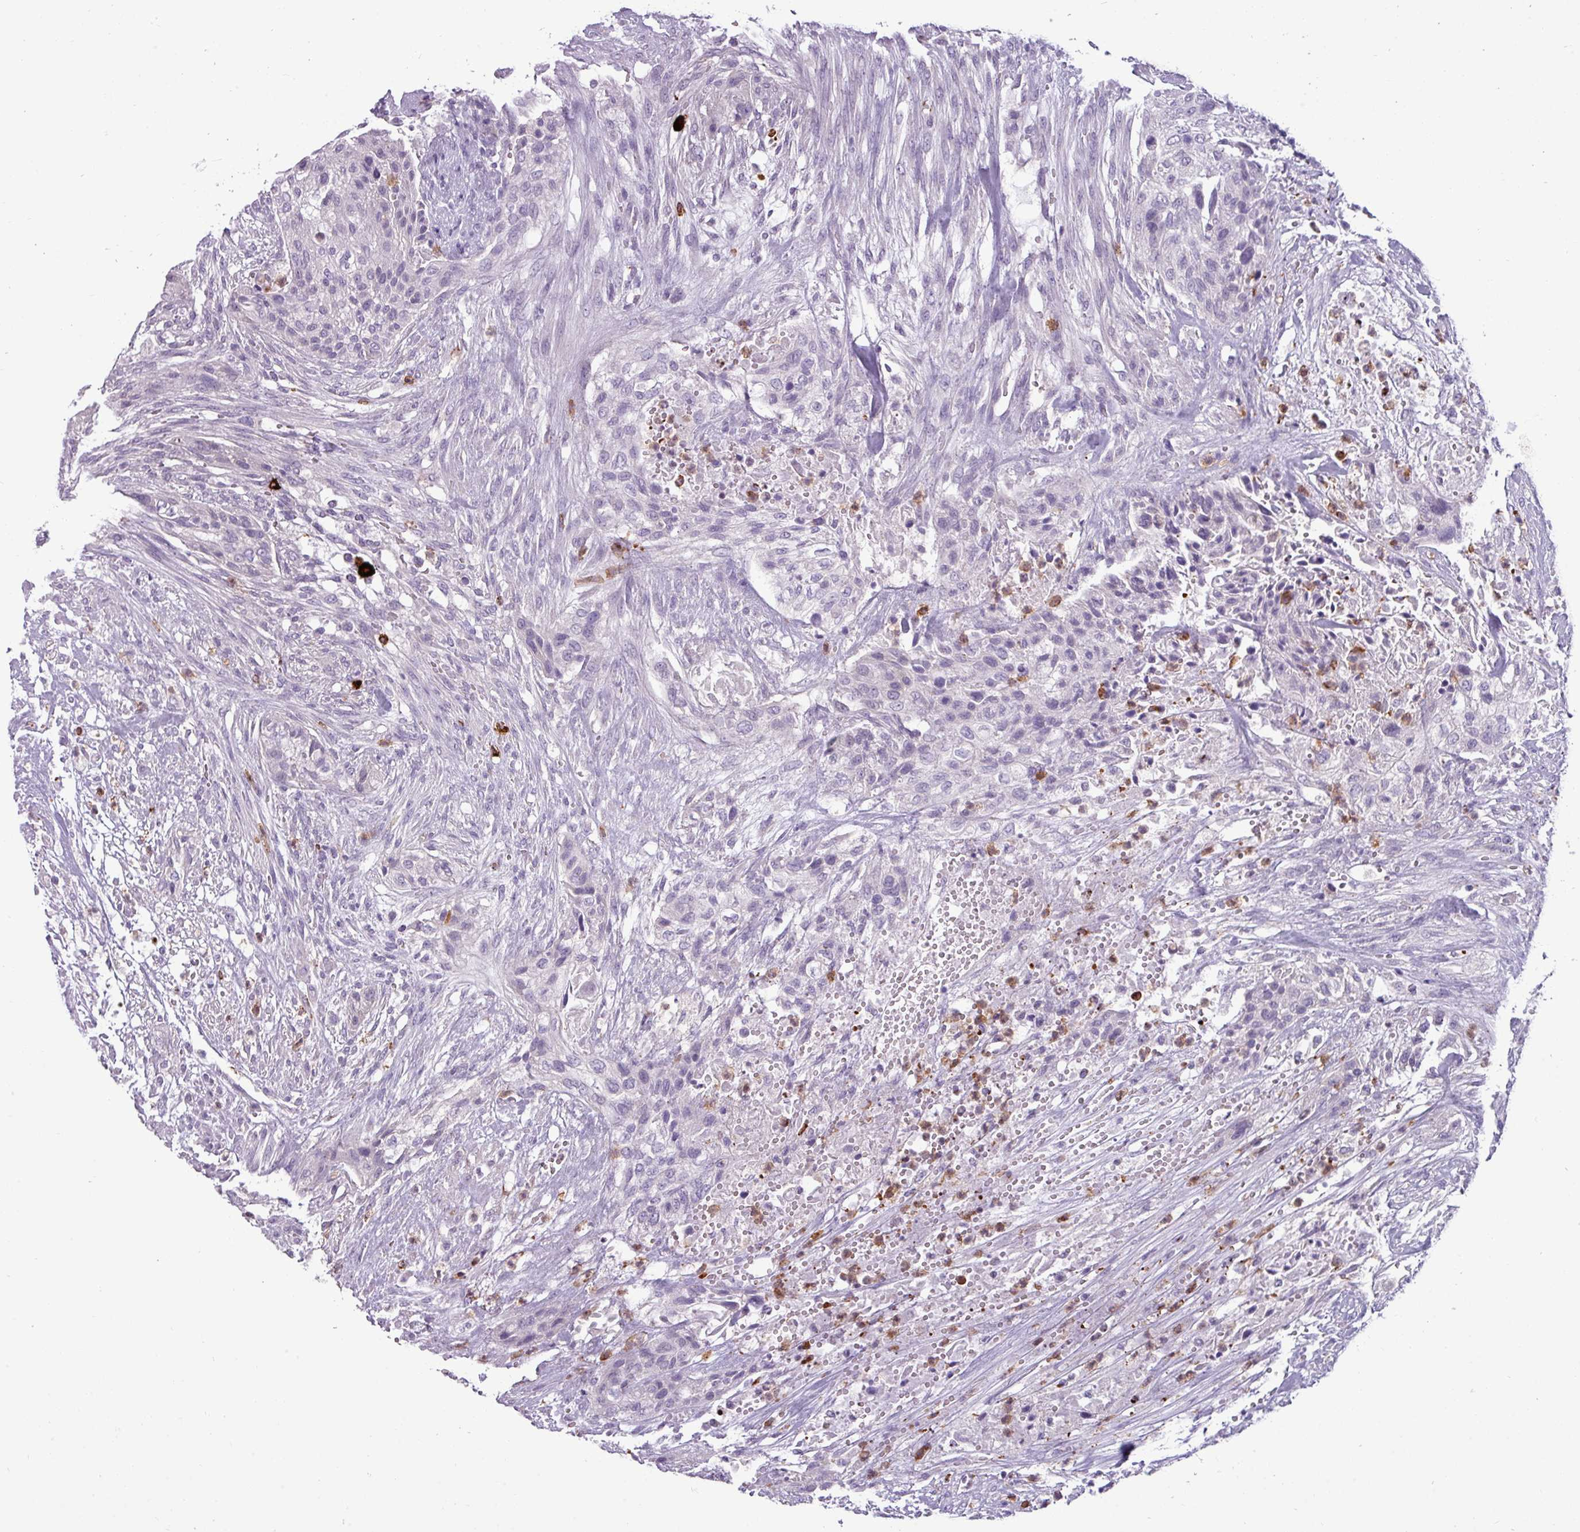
{"staining": {"intensity": "negative", "quantity": "none", "location": "none"}, "tissue": "urothelial cancer", "cell_type": "Tumor cells", "image_type": "cancer", "snomed": [{"axis": "morphology", "description": "Urothelial carcinoma, High grade"}, {"axis": "topography", "description": "Urinary bladder"}], "caption": "A photomicrograph of human urothelial carcinoma (high-grade) is negative for staining in tumor cells. The staining was performed using DAB to visualize the protein expression in brown, while the nuclei were stained in blue with hematoxylin (Magnification: 20x).", "gene": "TRIM39", "patient": {"sex": "male", "age": 35}}